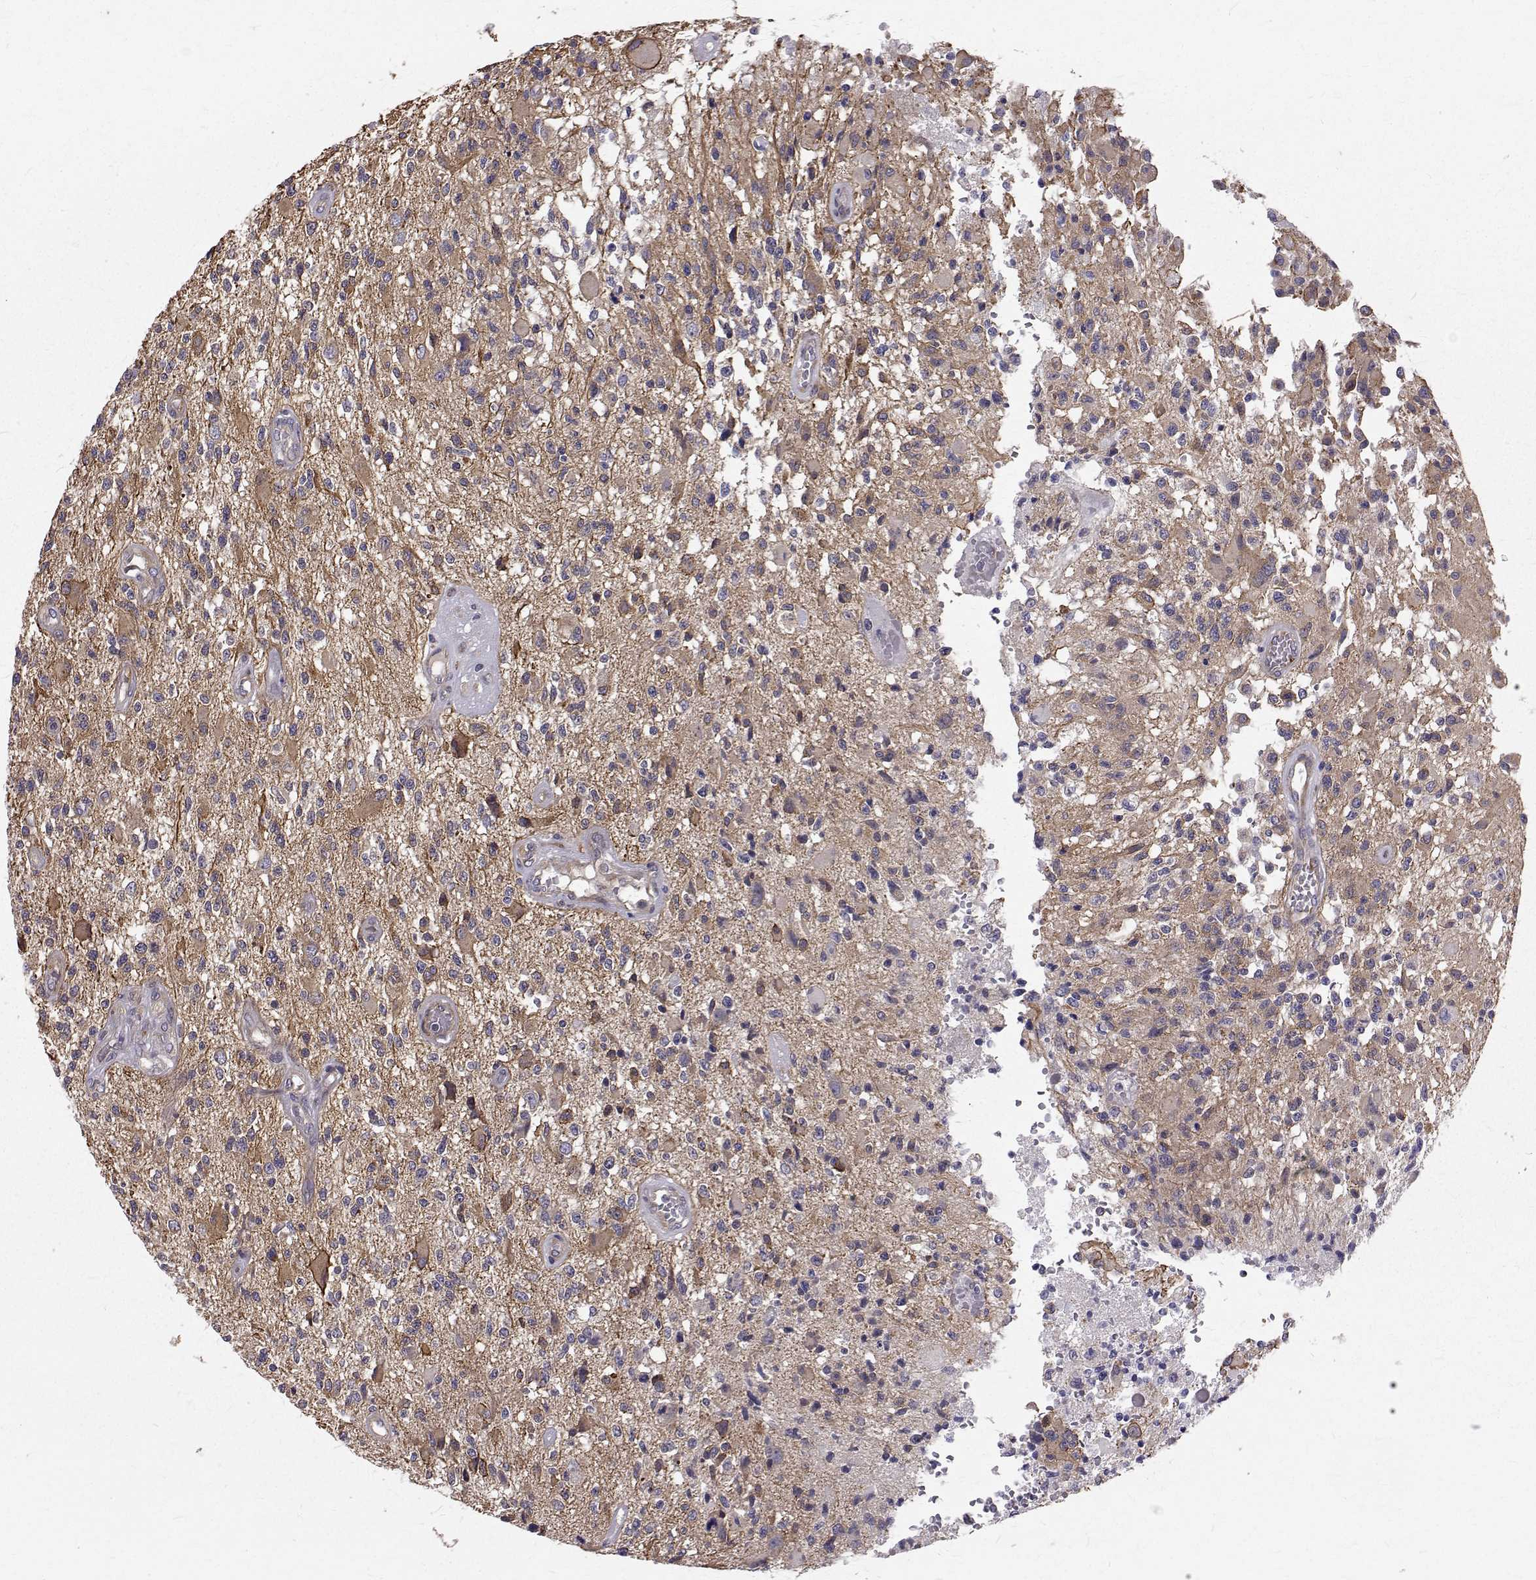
{"staining": {"intensity": "weak", "quantity": "<25%", "location": "cytoplasmic/membranous"}, "tissue": "glioma", "cell_type": "Tumor cells", "image_type": "cancer", "snomed": [{"axis": "morphology", "description": "Glioma, malignant, High grade"}, {"axis": "topography", "description": "Brain"}], "caption": "This histopathology image is of glioma stained with immunohistochemistry (IHC) to label a protein in brown with the nuclei are counter-stained blue. There is no expression in tumor cells. (Immunohistochemistry (ihc), brightfield microscopy, high magnification).", "gene": "ARFGAP1", "patient": {"sex": "female", "age": 63}}